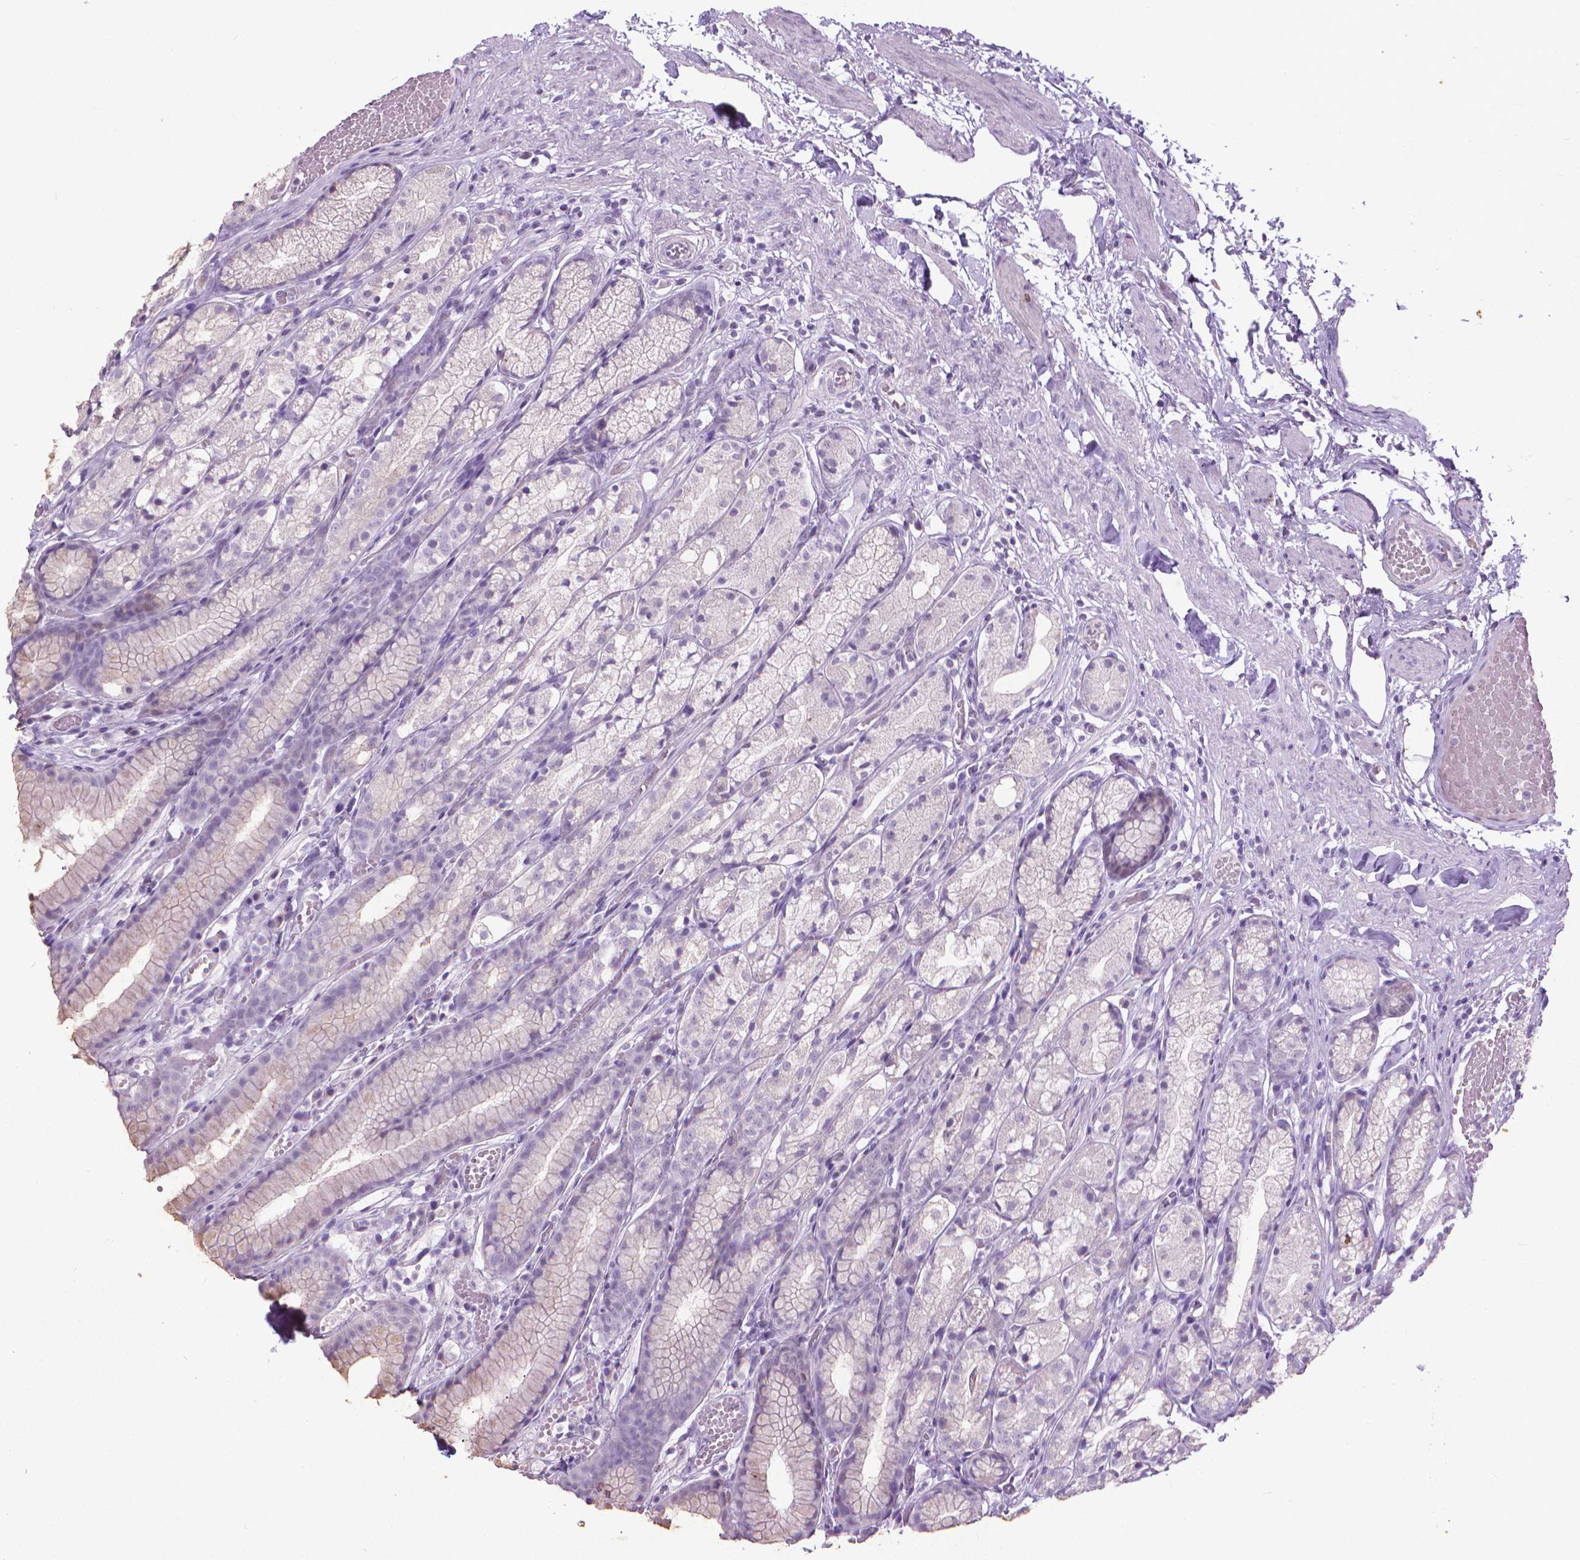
{"staining": {"intensity": "negative", "quantity": "none", "location": "none"}, "tissue": "stomach", "cell_type": "Glandular cells", "image_type": "normal", "snomed": [{"axis": "morphology", "description": "Normal tissue, NOS"}, {"axis": "topography", "description": "Stomach"}], "caption": "There is no significant positivity in glandular cells of stomach. (DAB (3,3'-diaminobenzidine) IHC, high magnification).", "gene": "KRT5", "patient": {"sex": "male", "age": 70}}